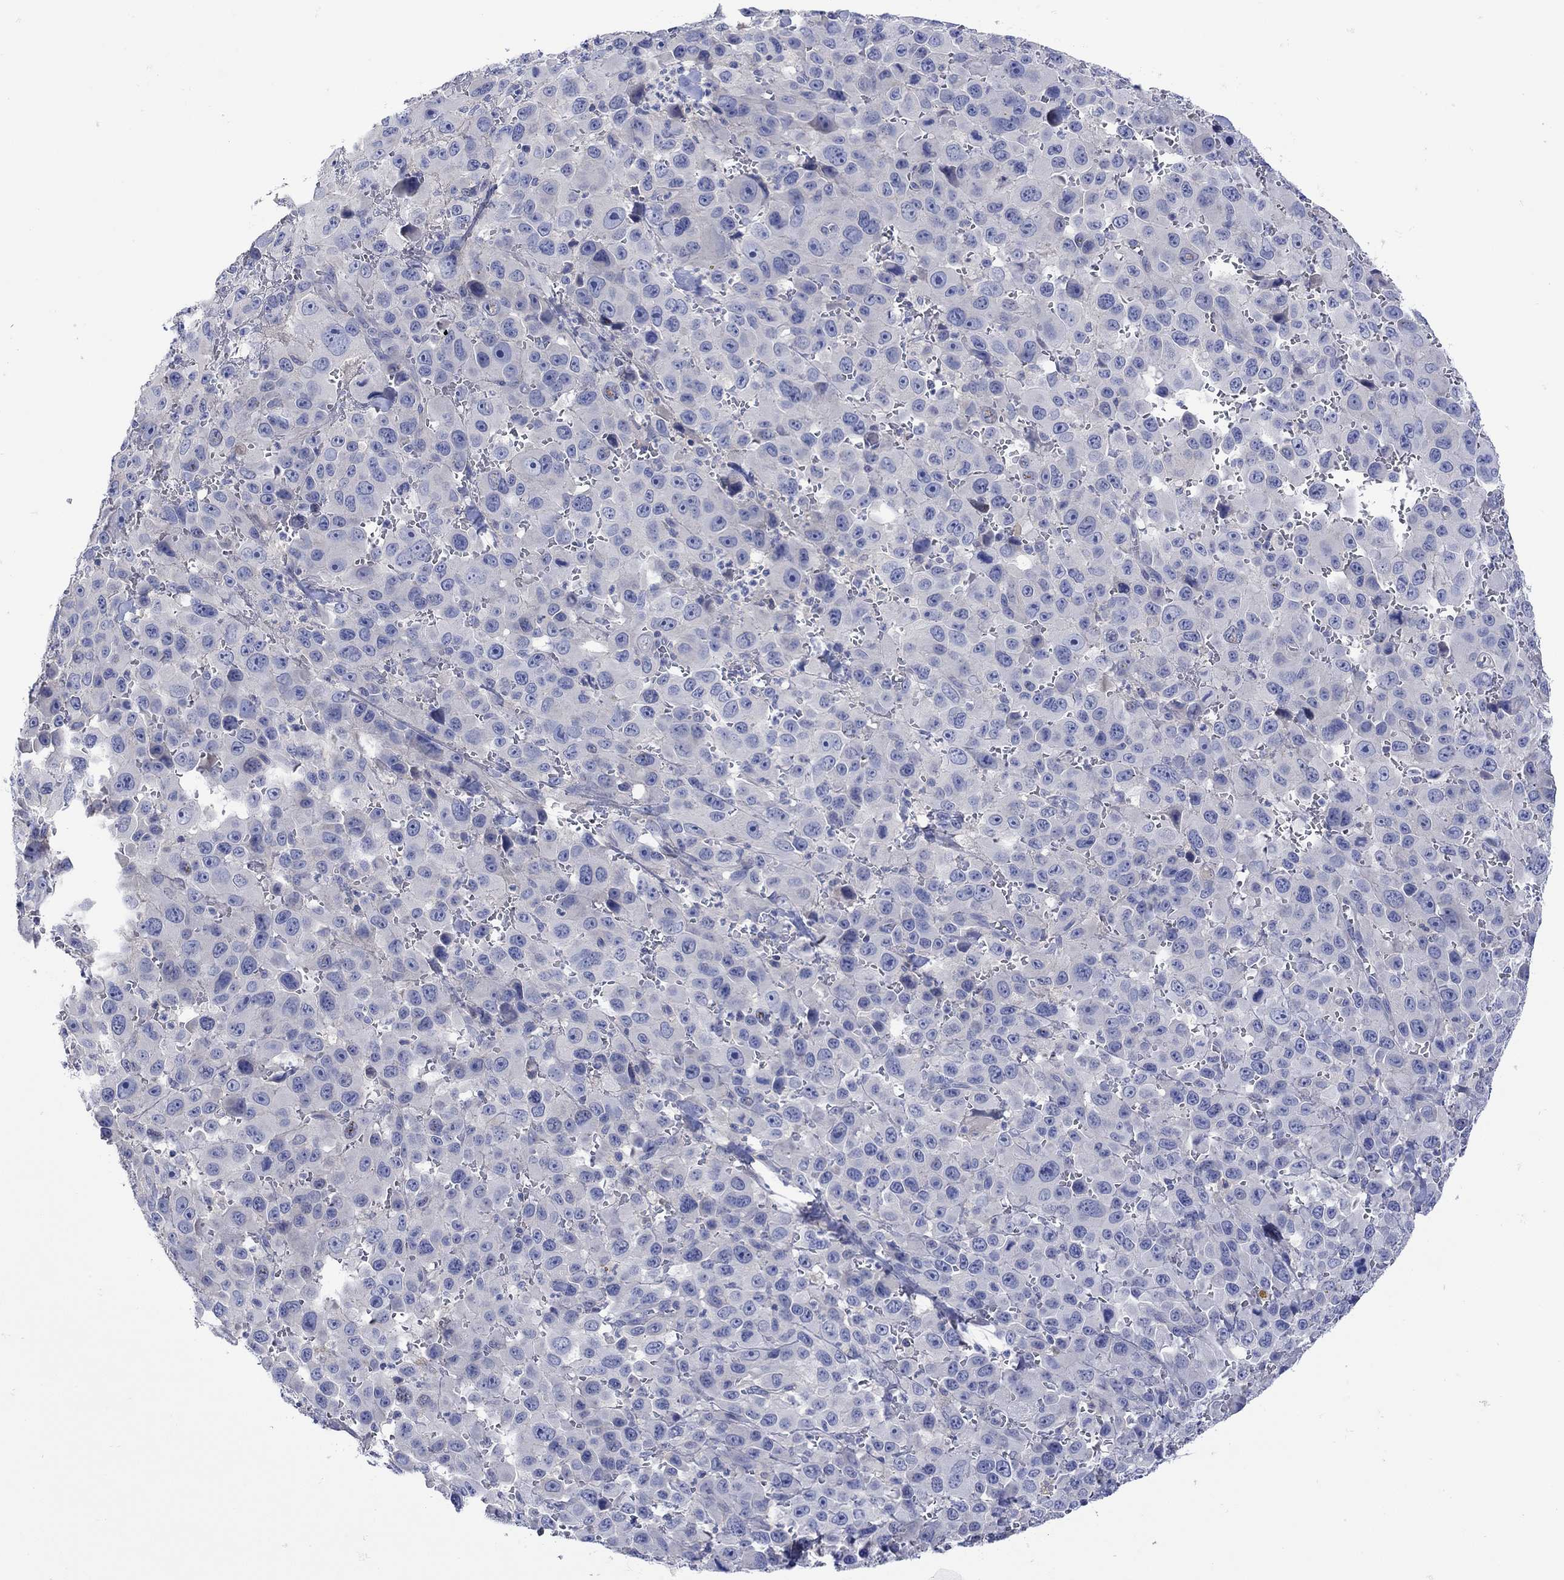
{"staining": {"intensity": "negative", "quantity": "none", "location": "none"}, "tissue": "melanoma", "cell_type": "Tumor cells", "image_type": "cancer", "snomed": [{"axis": "morphology", "description": "Malignant melanoma, NOS"}, {"axis": "topography", "description": "Skin"}], "caption": "This is an immunohistochemistry image of human malignant melanoma. There is no expression in tumor cells.", "gene": "MSI1", "patient": {"sex": "female", "age": 91}}